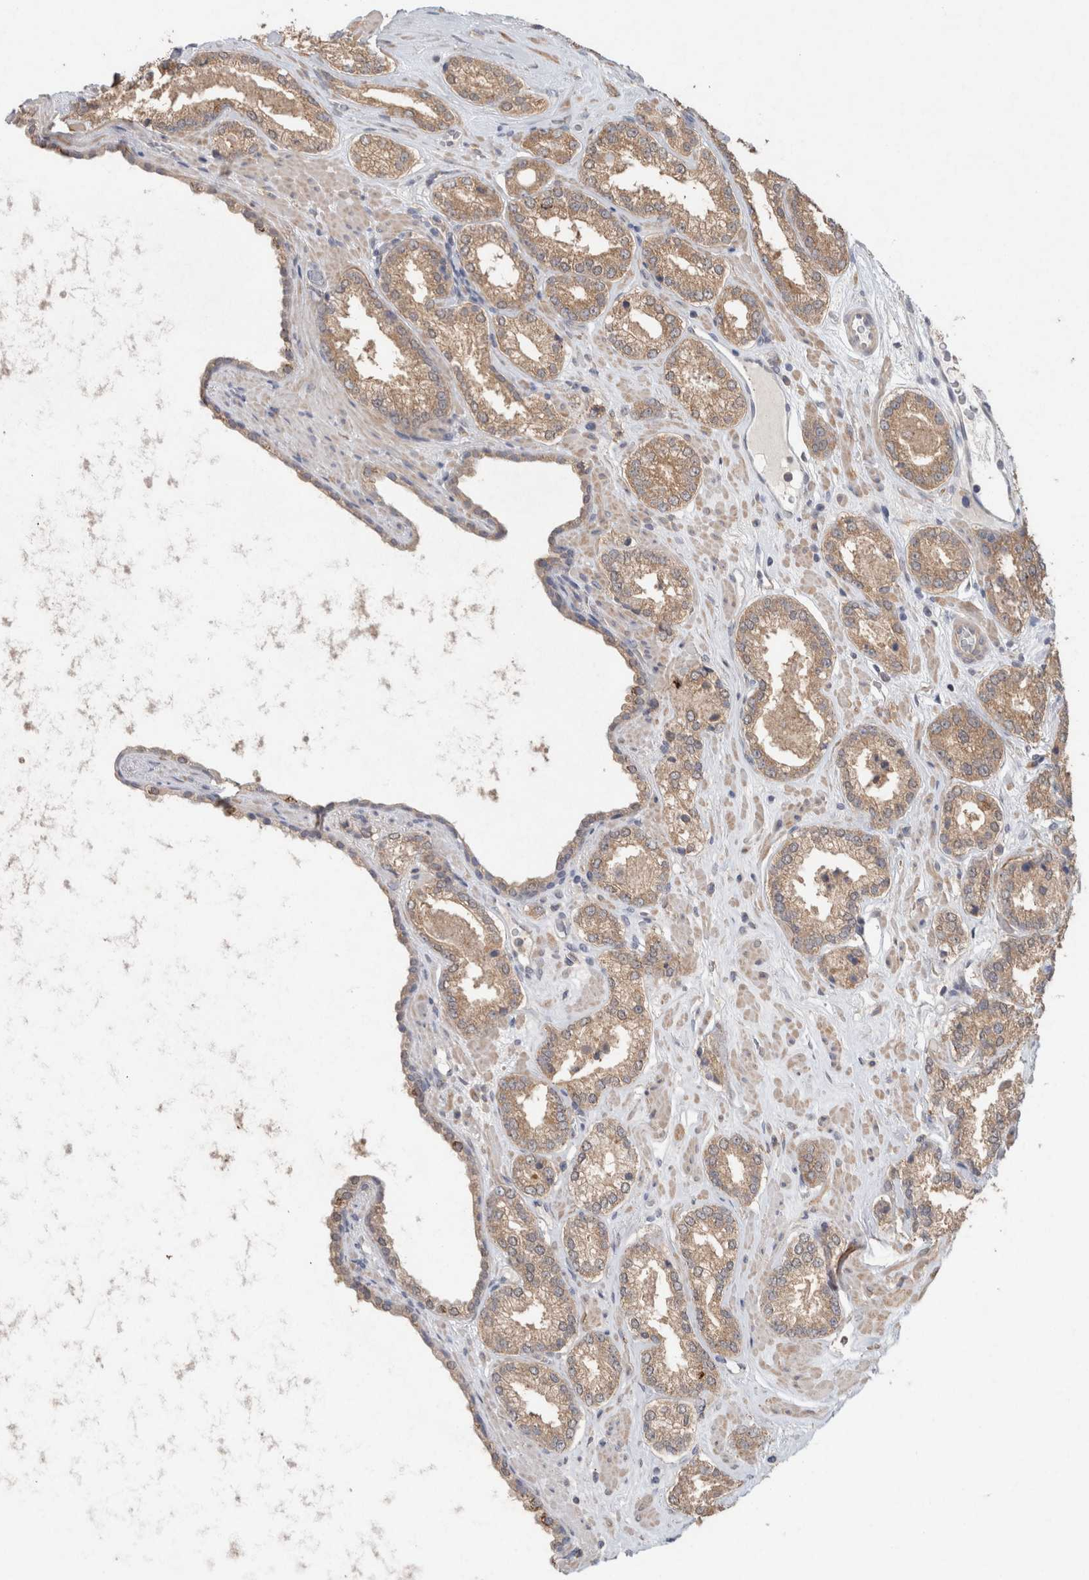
{"staining": {"intensity": "moderate", "quantity": ">75%", "location": "cytoplasmic/membranous"}, "tissue": "prostate cancer", "cell_type": "Tumor cells", "image_type": "cancer", "snomed": [{"axis": "morphology", "description": "Adenocarcinoma, Low grade"}, {"axis": "topography", "description": "Prostate"}], "caption": "High-magnification brightfield microscopy of low-grade adenocarcinoma (prostate) stained with DAB (3,3'-diaminobenzidine) (brown) and counterstained with hematoxylin (blue). tumor cells exhibit moderate cytoplasmic/membranous staining is appreciated in approximately>75% of cells.", "gene": "RAB14", "patient": {"sex": "male", "age": 62}}